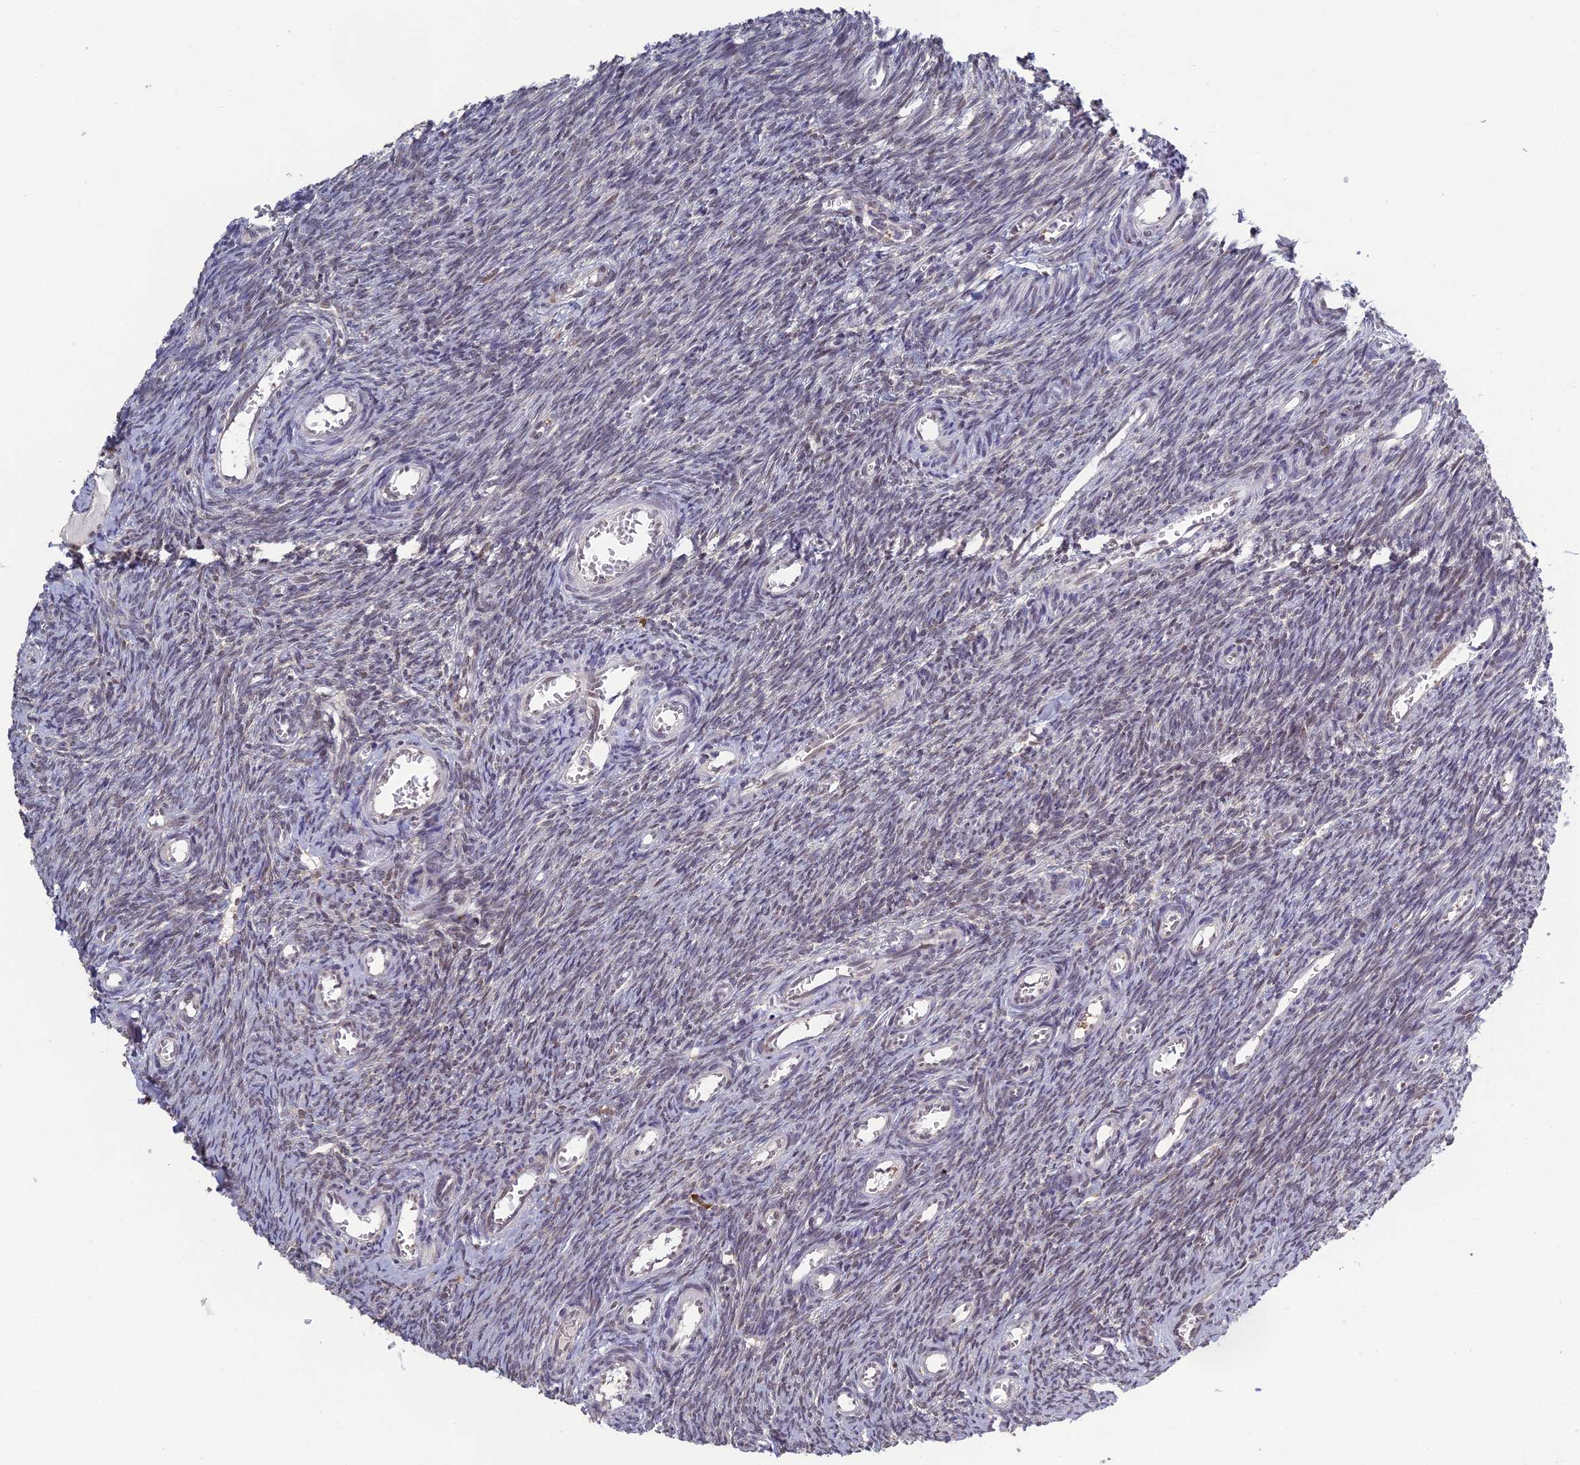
{"staining": {"intensity": "weak", "quantity": "<25%", "location": "nuclear"}, "tissue": "ovary", "cell_type": "Follicle cells", "image_type": "normal", "snomed": [{"axis": "morphology", "description": "Normal tissue, NOS"}, {"axis": "topography", "description": "Ovary"}], "caption": "Follicle cells show no significant protein staining in unremarkable ovary. Nuclei are stained in blue.", "gene": "MORF4L1", "patient": {"sex": "female", "age": 44}}